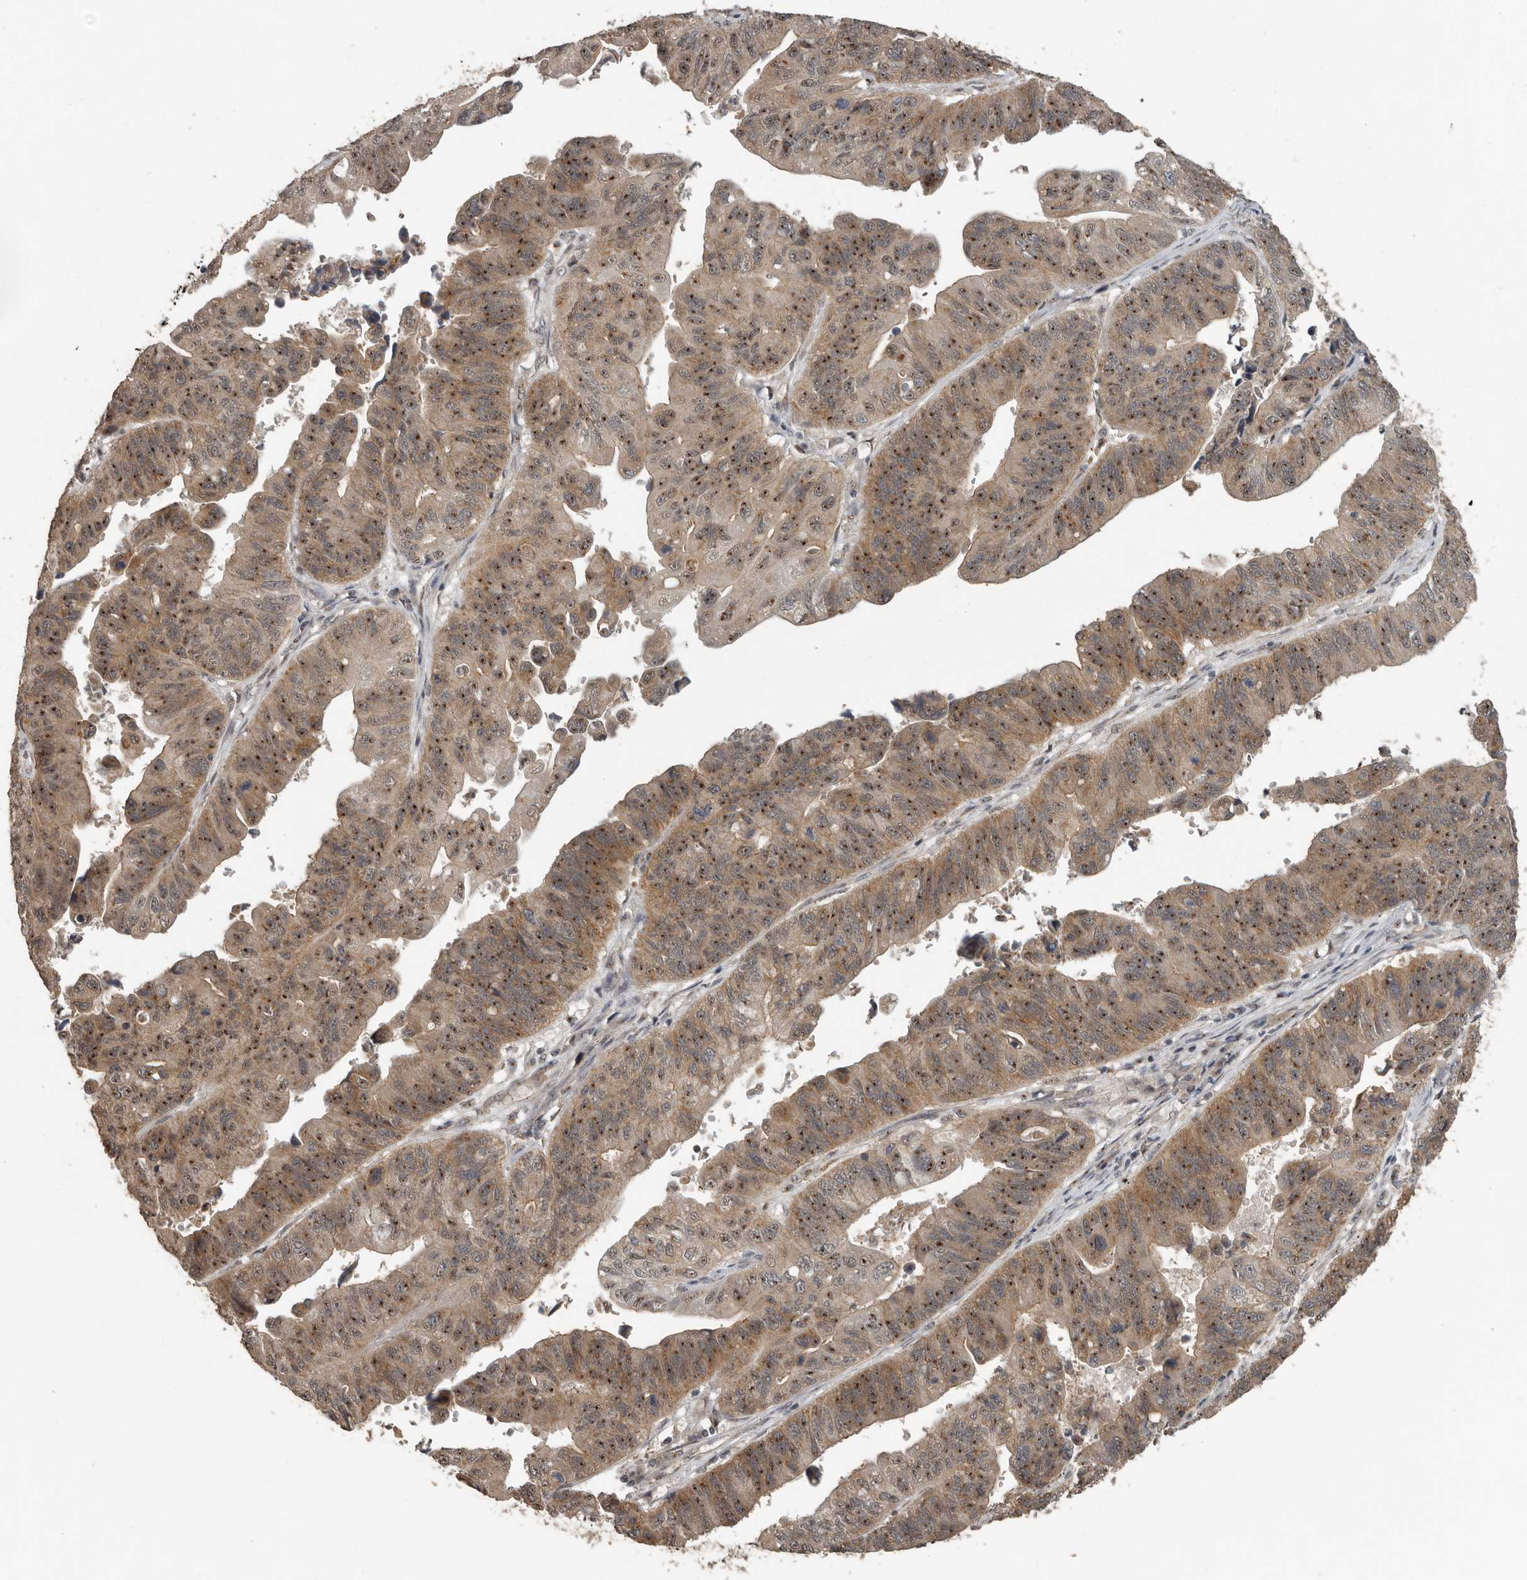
{"staining": {"intensity": "strong", "quantity": "25%-75%", "location": "cytoplasmic/membranous,nuclear"}, "tissue": "stomach cancer", "cell_type": "Tumor cells", "image_type": "cancer", "snomed": [{"axis": "morphology", "description": "Adenocarcinoma, NOS"}, {"axis": "topography", "description": "Stomach"}], "caption": "A high-resolution histopathology image shows immunohistochemistry (IHC) staining of stomach cancer (adenocarcinoma), which shows strong cytoplasmic/membranous and nuclear staining in approximately 25%-75% of tumor cells. (DAB IHC with brightfield microscopy, high magnification).", "gene": "CEP350", "patient": {"sex": "male", "age": 59}}